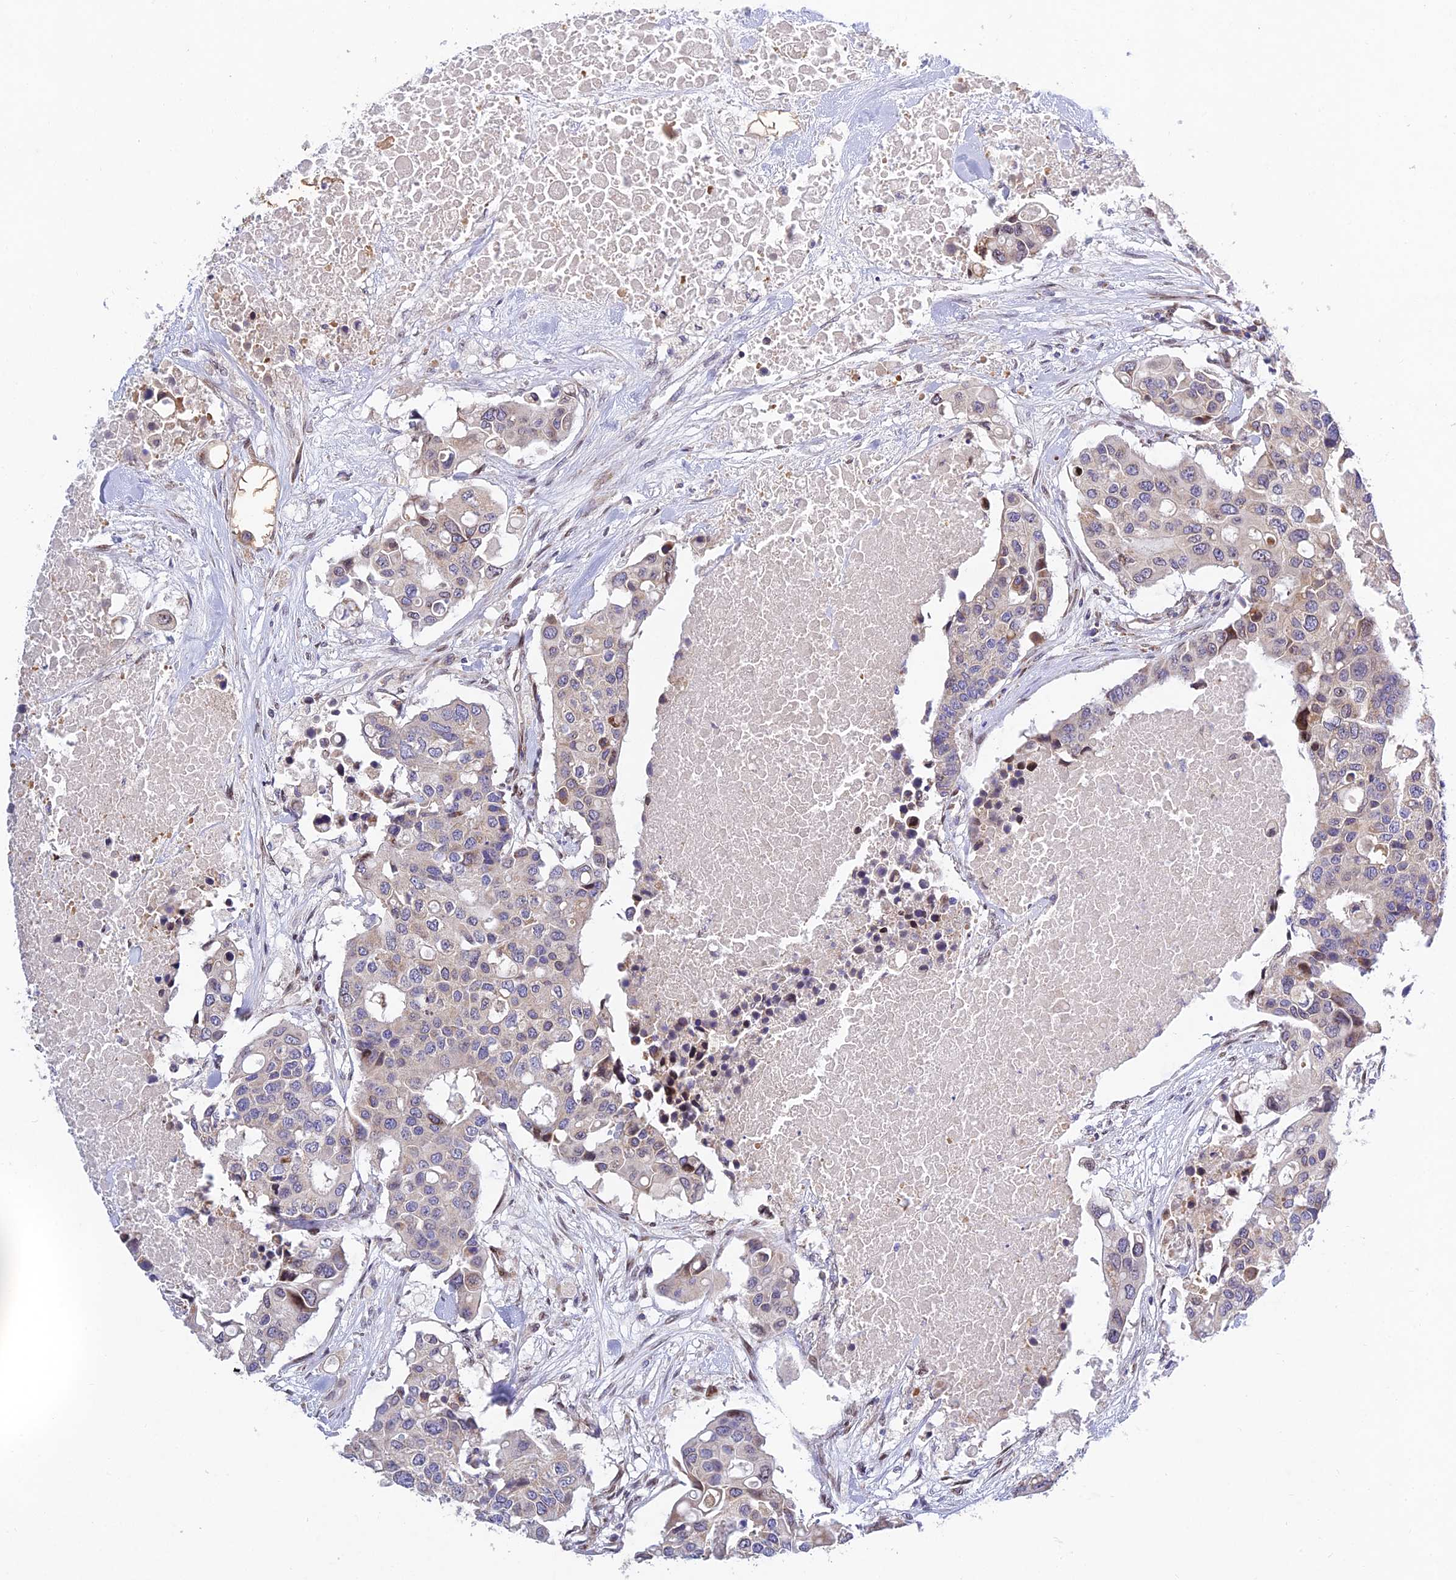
{"staining": {"intensity": "weak", "quantity": "25%-75%", "location": "cytoplasmic/membranous"}, "tissue": "colorectal cancer", "cell_type": "Tumor cells", "image_type": "cancer", "snomed": [{"axis": "morphology", "description": "Adenocarcinoma, NOS"}, {"axis": "topography", "description": "Colon"}], "caption": "An image of human colorectal cancer (adenocarcinoma) stained for a protein exhibits weak cytoplasmic/membranous brown staining in tumor cells. Using DAB (brown) and hematoxylin (blue) stains, captured at high magnification using brightfield microscopy.", "gene": "MGAT2", "patient": {"sex": "male", "age": 77}}